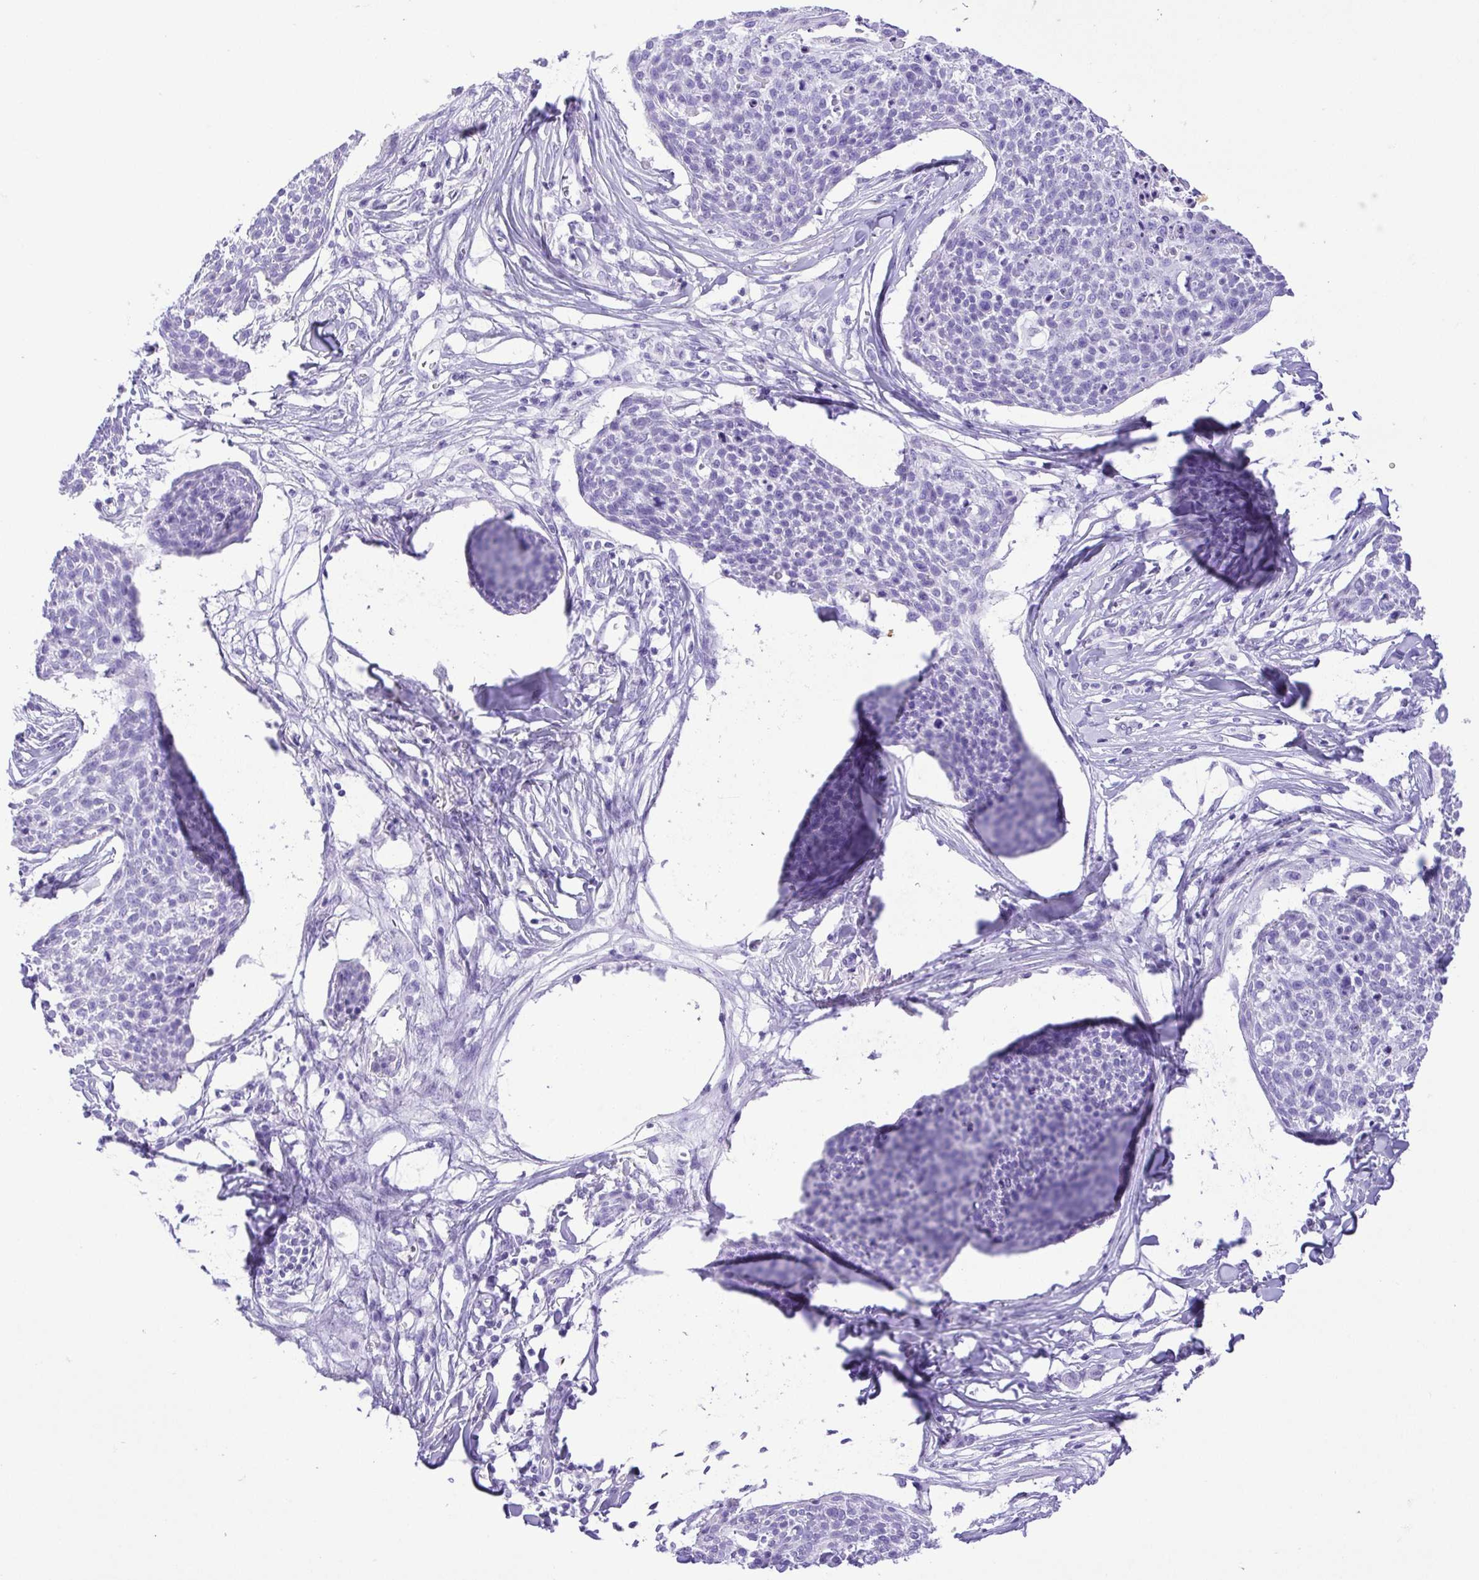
{"staining": {"intensity": "negative", "quantity": "none", "location": "none"}, "tissue": "skin cancer", "cell_type": "Tumor cells", "image_type": "cancer", "snomed": [{"axis": "morphology", "description": "Squamous cell carcinoma, NOS"}, {"axis": "topography", "description": "Skin"}, {"axis": "topography", "description": "Vulva"}], "caption": "DAB immunohistochemical staining of squamous cell carcinoma (skin) exhibits no significant positivity in tumor cells.", "gene": "CDSN", "patient": {"sex": "female", "age": 75}}